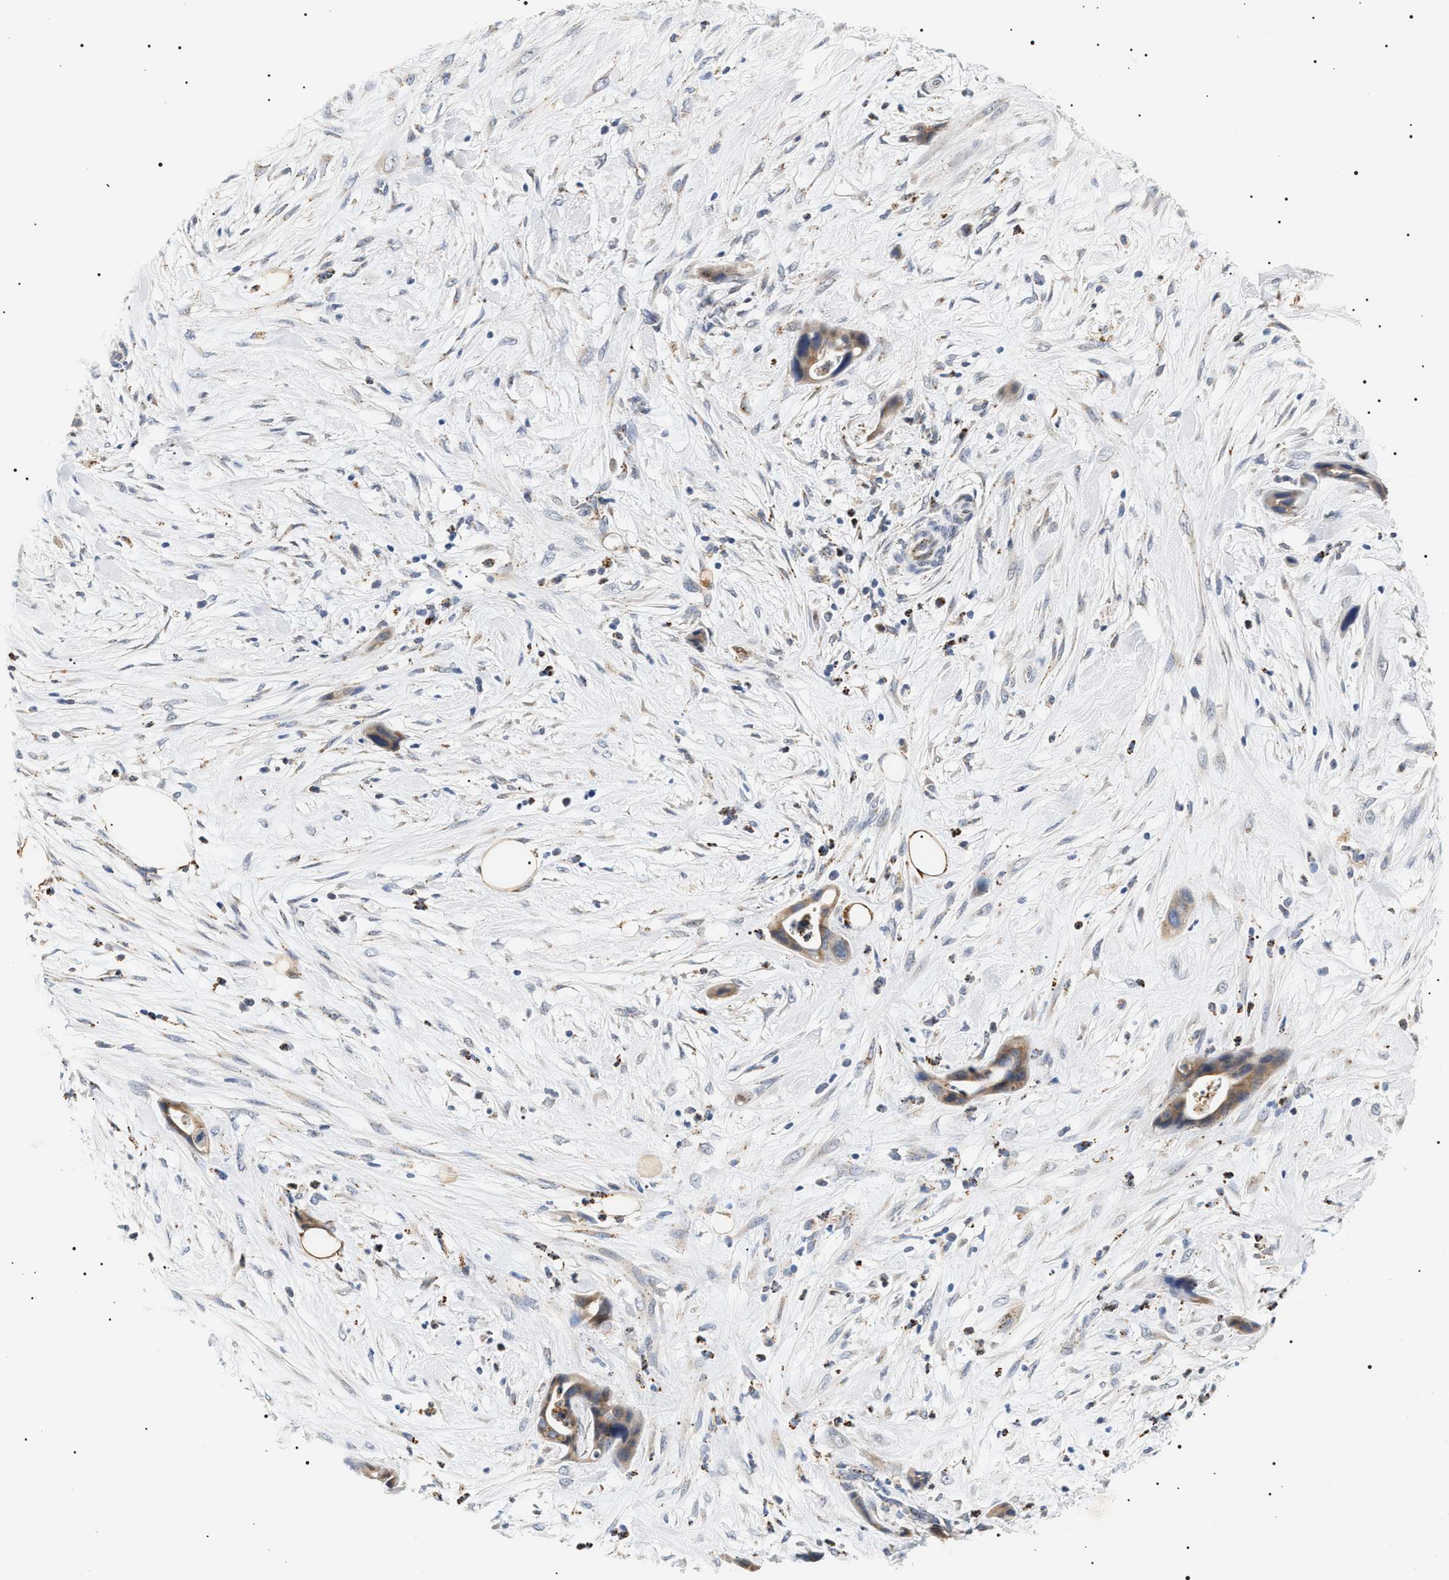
{"staining": {"intensity": "moderate", "quantity": "25%-75%", "location": "cytoplasmic/membranous"}, "tissue": "pancreatic cancer", "cell_type": "Tumor cells", "image_type": "cancer", "snomed": [{"axis": "morphology", "description": "Adenocarcinoma, NOS"}, {"axis": "topography", "description": "Pancreas"}], "caption": "The immunohistochemical stain labels moderate cytoplasmic/membranous expression in tumor cells of adenocarcinoma (pancreatic) tissue.", "gene": "HSD17B11", "patient": {"sex": "male", "age": 59}}